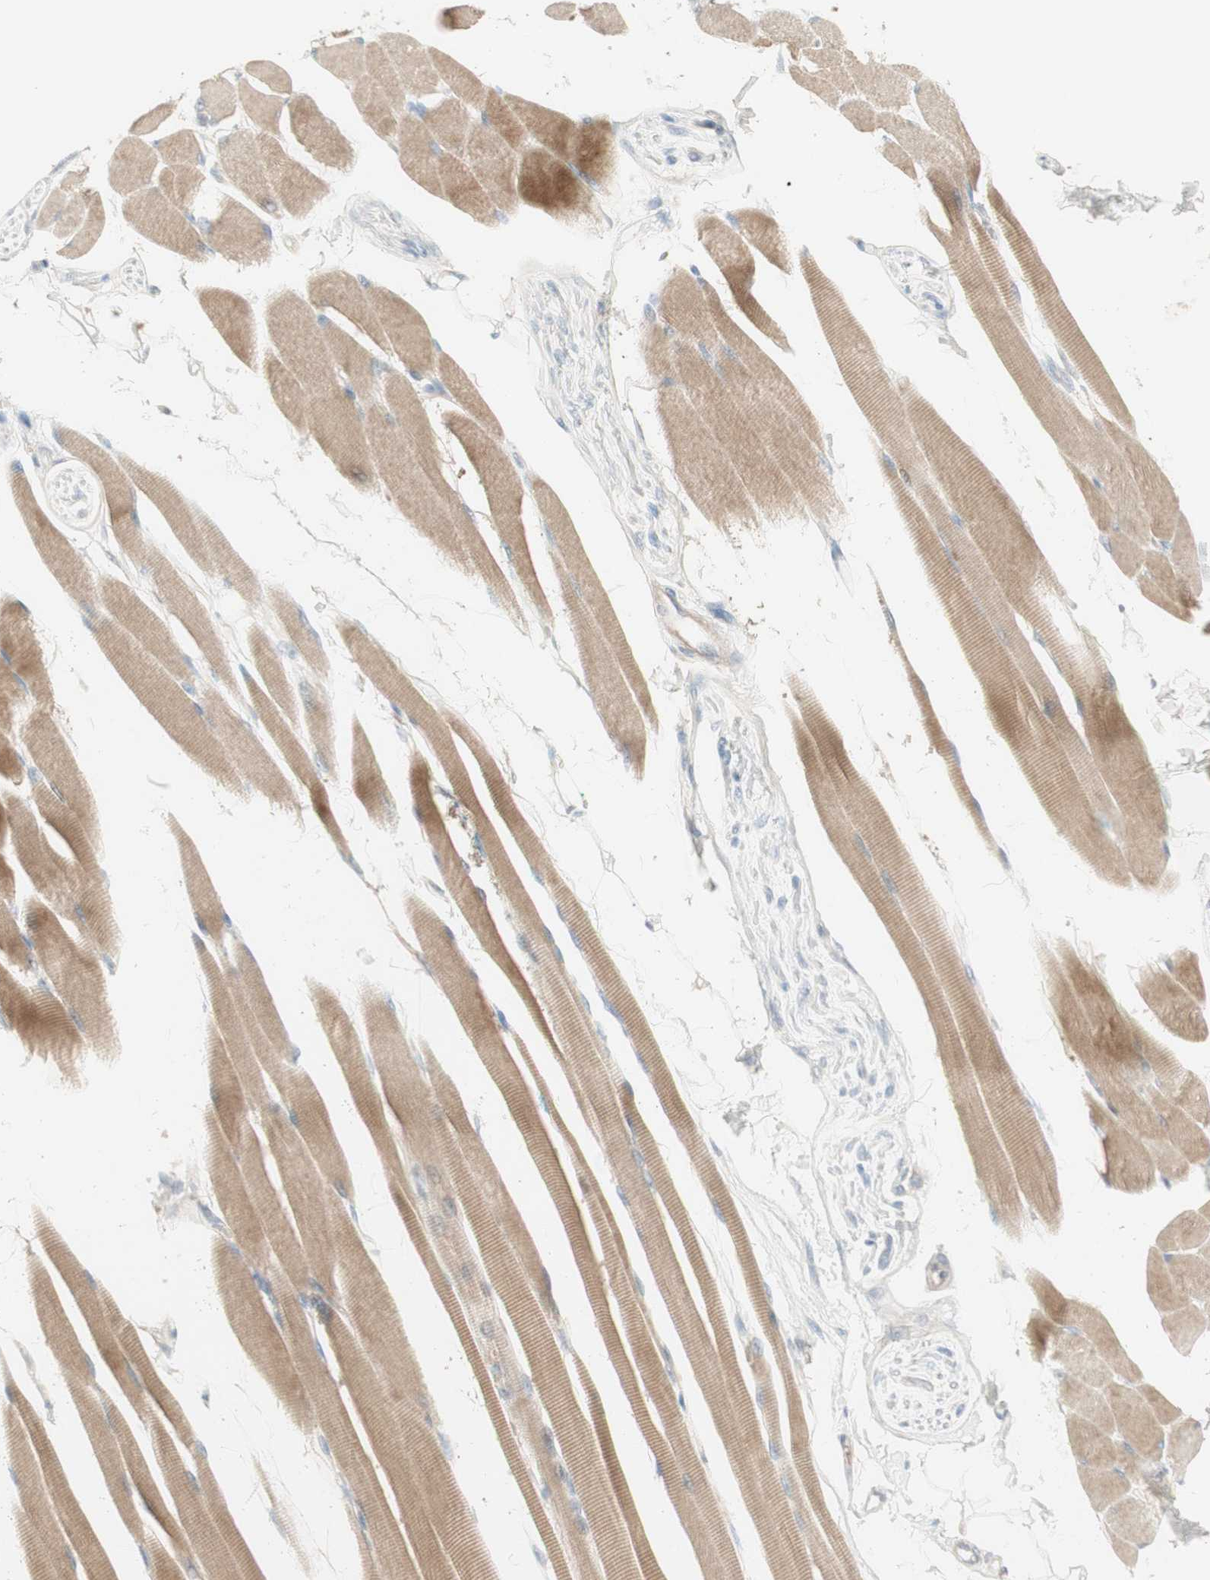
{"staining": {"intensity": "moderate", "quantity": ">75%", "location": "cytoplasmic/membranous"}, "tissue": "skeletal muscle", "cell_type": "Myocytes", "image_type": "normal", "snomed": [{"axis": "morphology", "description": "Normal tissue, NOS"}, {"axis": "topography", "description": "Skeletal muscle"}, {"axis": "topography", "description": "Oral tissue"}, {"axis": "topography", "description": "Peripheral nerve tissue"}], "caption": "A high-resolution micrograph shows immunohistochemistry (IHC) staining of benign skeletal muscle, which reveals moderate cytoplasmic/membranous staining in about >75% of myocytes.", "gene": "PTGER4", "patient": {"sex": "female", "age": 84}}